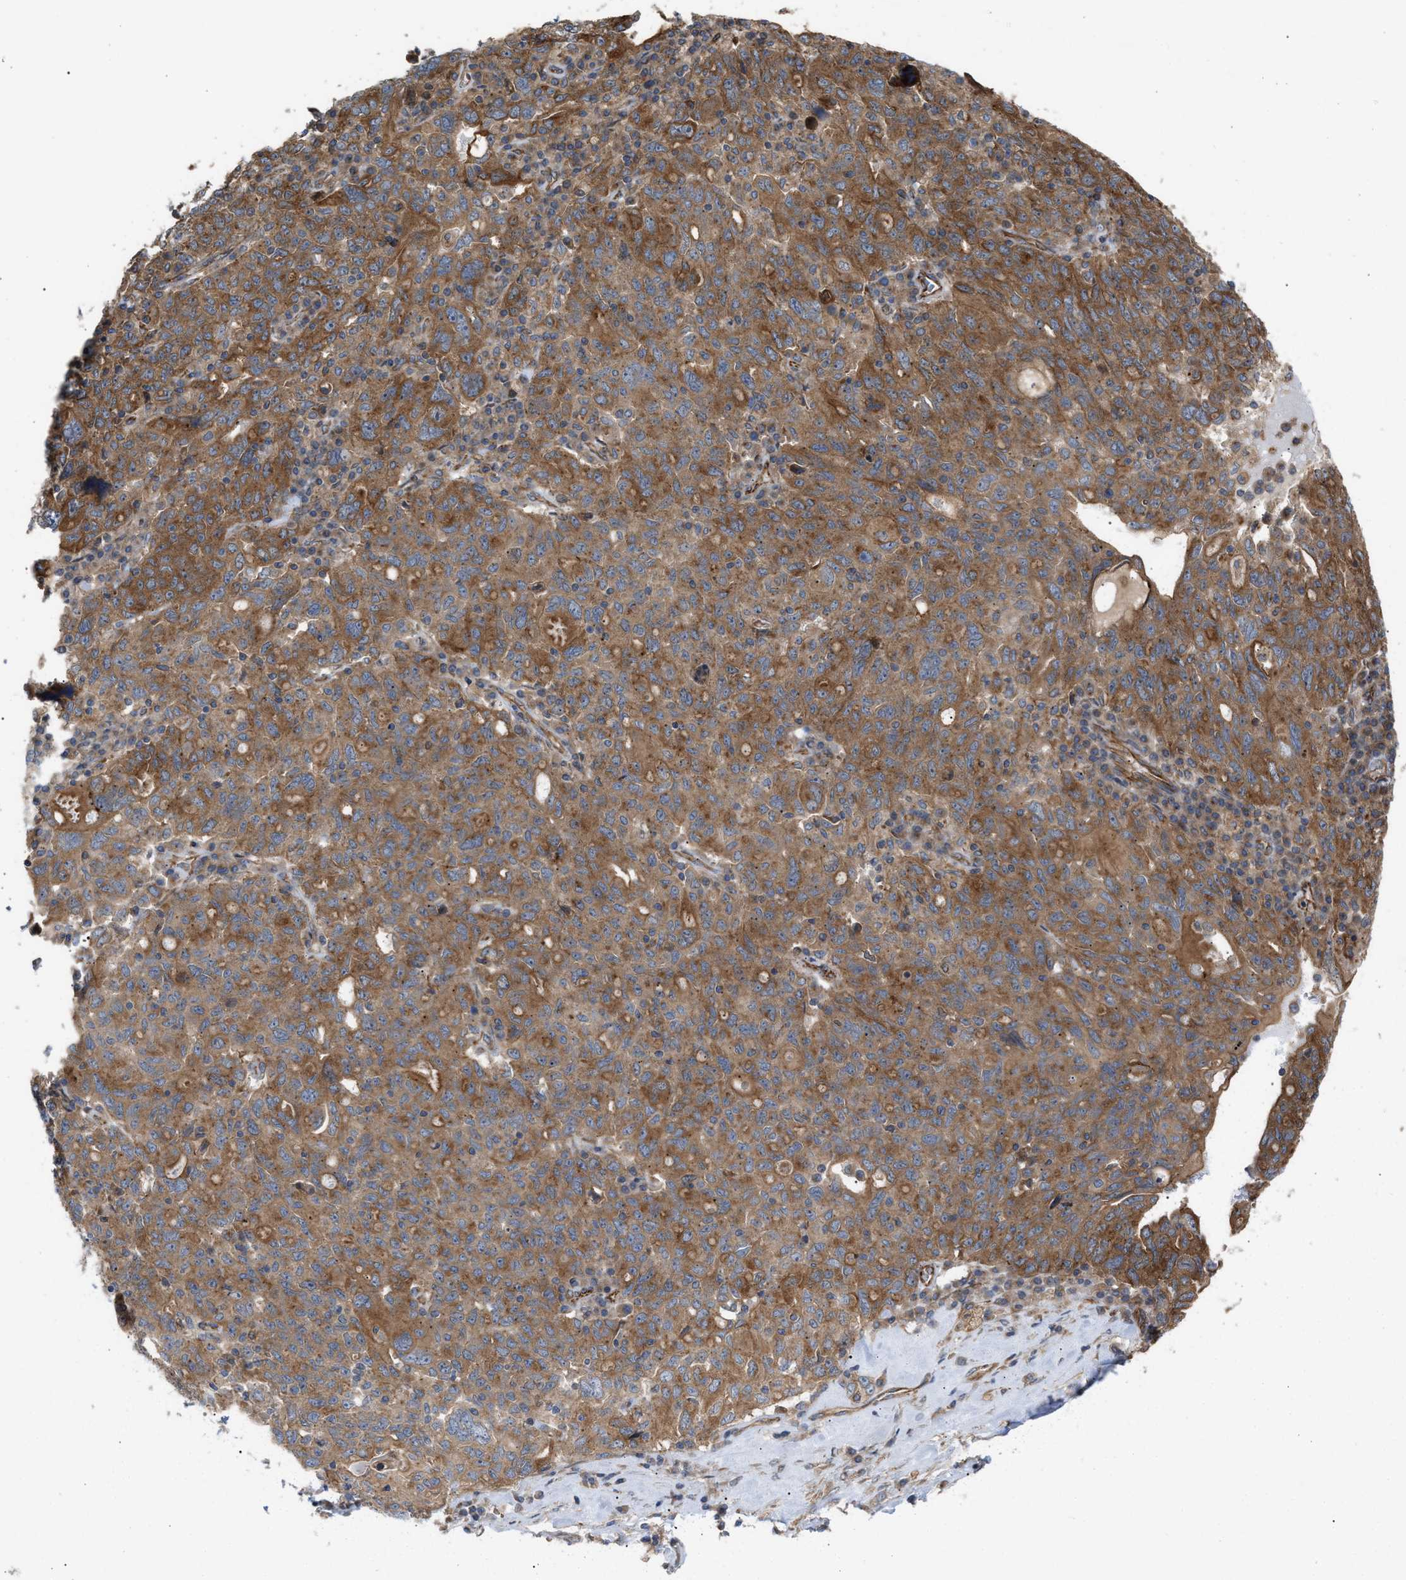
{"staining": {"intensity": "moderate", "quantity": ">75%", "location": "cytoplasmic/membranous"}, "tissue": "ovarian cancer", "cell_type": "Tumor cells", "image_type": "cancer", "snomed": [{"axis": "morphology", "description": "Carcinoma, endometroid"}, {"axis": "topography", "description": "Ovary"}], "caption": "This is an image of IHC staining of ovarian cancer, which shows moderate positivity in the cytoplasmic/membranous of tumor cells.", "gene": "EPS15L1", "patient": {"sex": "female", "age": 62}}